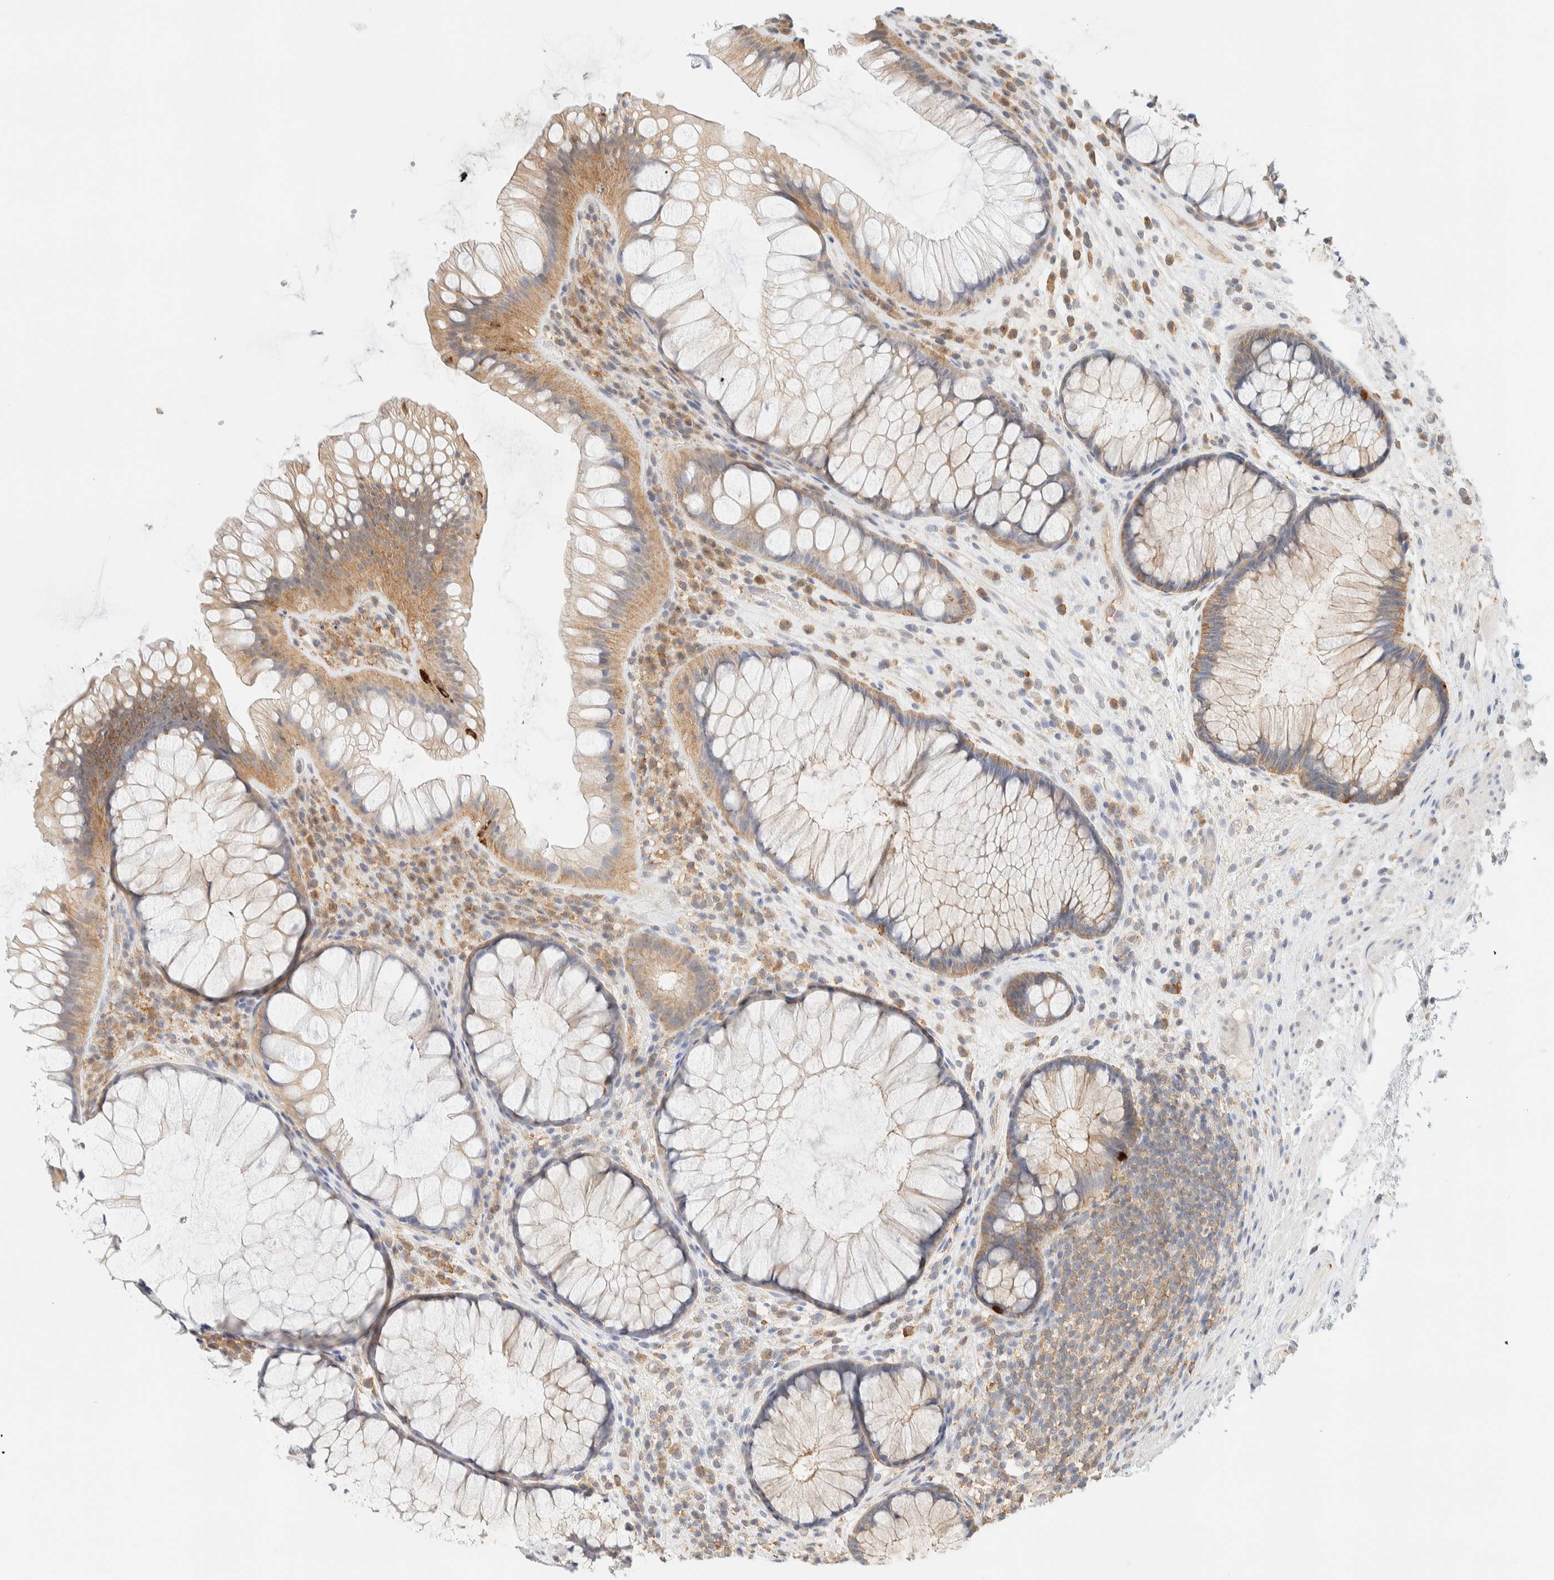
{"staining": {"intensity": "moderate", "quantity": ">75%", "location": "cytoplasmic/membranous"}, "tissue": "rectum", "cell_type": "Glandular cells", "image_type": "normal", "snomed": [{"axis": "morphology", "description": "Normal tissue, NOS"}, {"axis": "topography", "description": "Rectum"}], "caption": "Immunohistochemical staining of normal rectum exhibits moderate cytoplasmic/membranous protein staining in approximately >75% of glandular cells.", "gene": "TBC1D8B", "patient": {"sex": "male", "age": 51}}